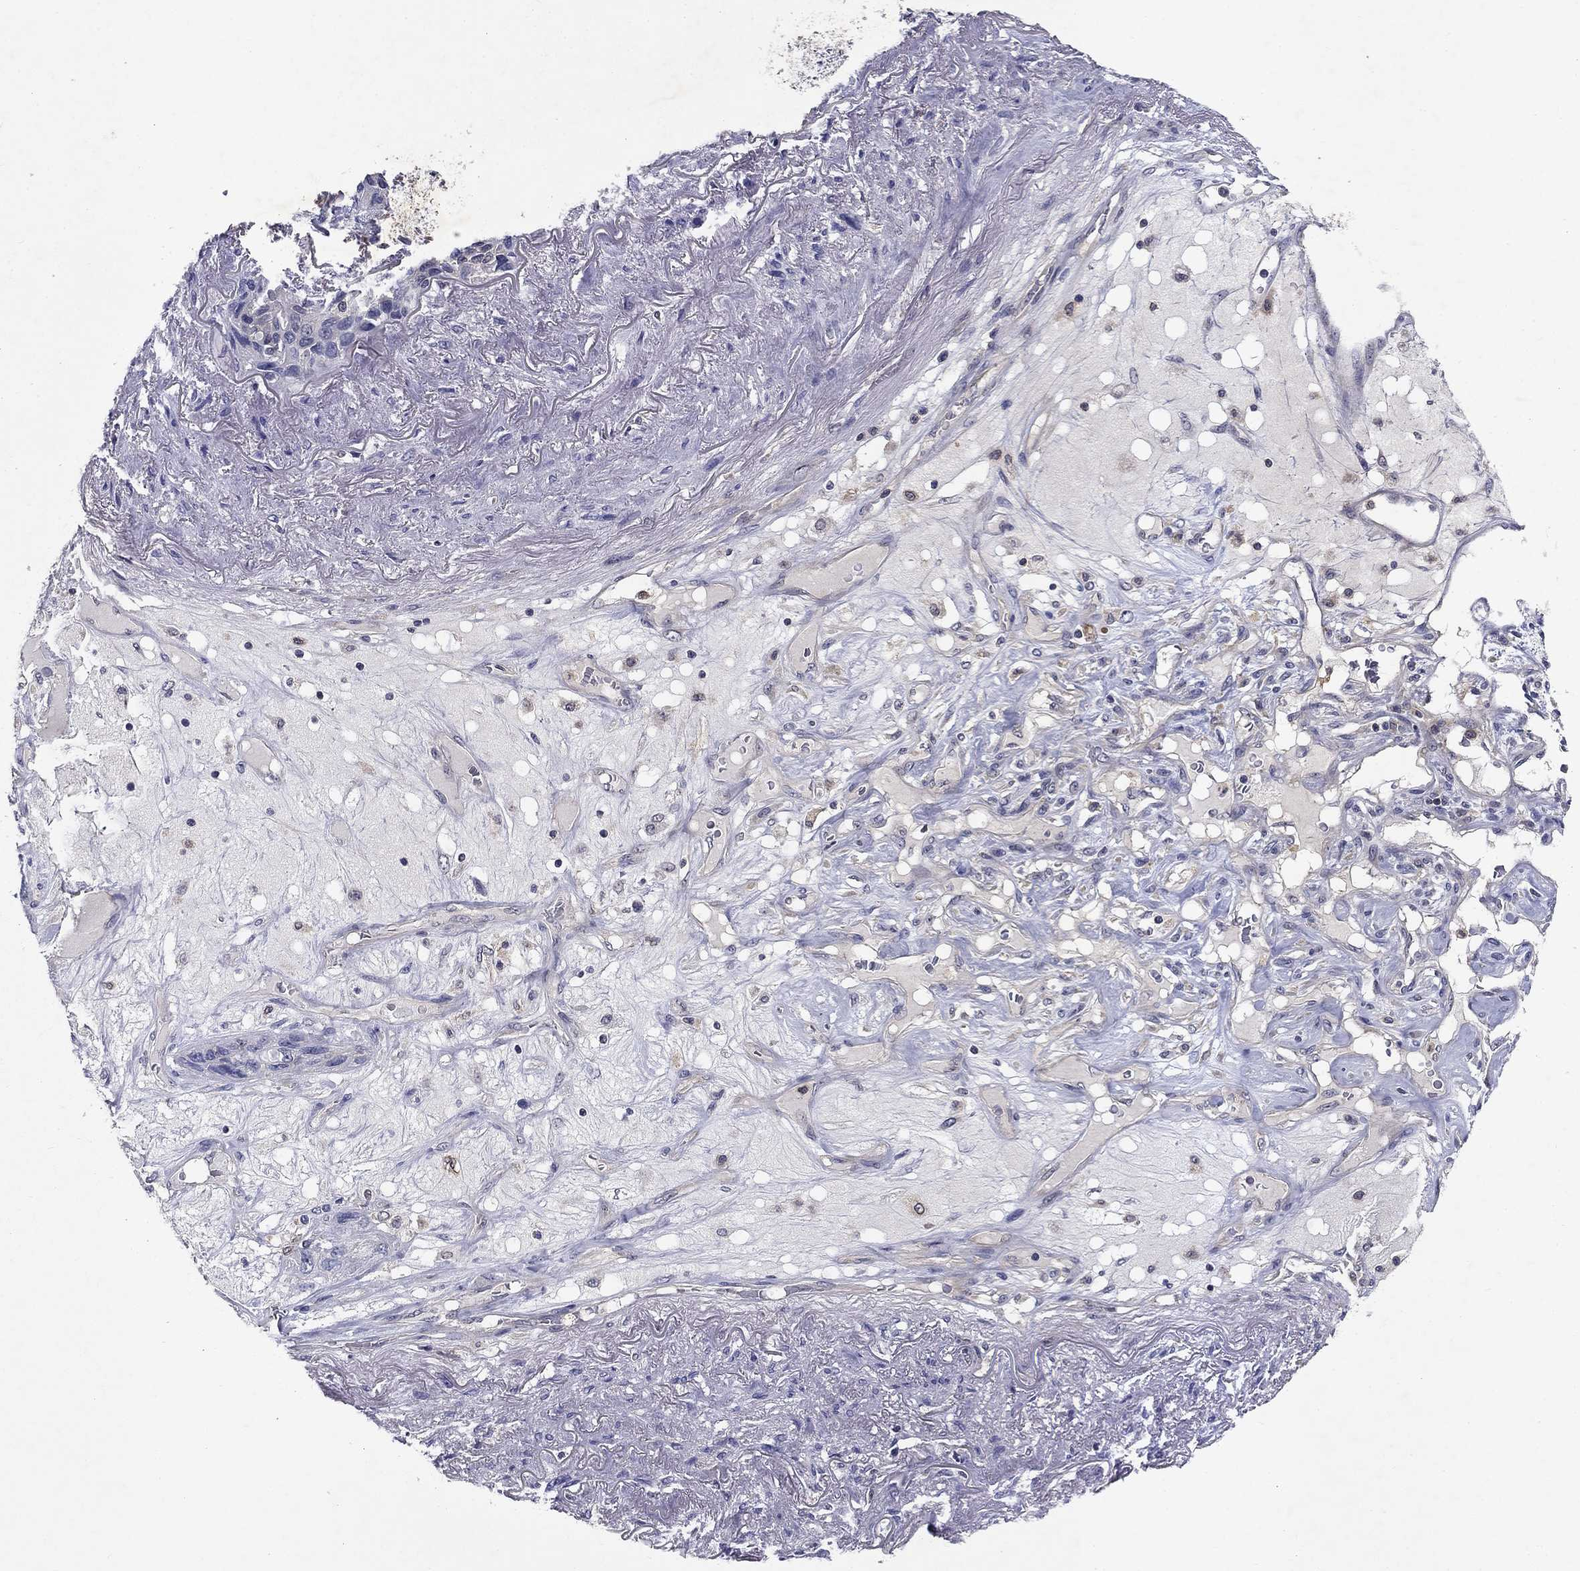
{"staining": {"intensity": "moderate", "quantity": "<25%", "location": "cytoplasmic/membranous"}, "tissue": "lung cancer", "cell_type": "Tumor cells", "image_type": "cancer", "snomed": [{"axis": "morphology", "description": "Squamous cell carcinoma, NOS"}, {"axis": "topography", "description": "Lung"}], "caption": "Squamous cell carcinoma (lung) tissue shows moderate cytoplasmic/membranous expression in approximately <25% of tumor cells, visualized by immunohistochemistry.", "gene": "GLTP", "patient": {"sex": "female", "age": 70}}